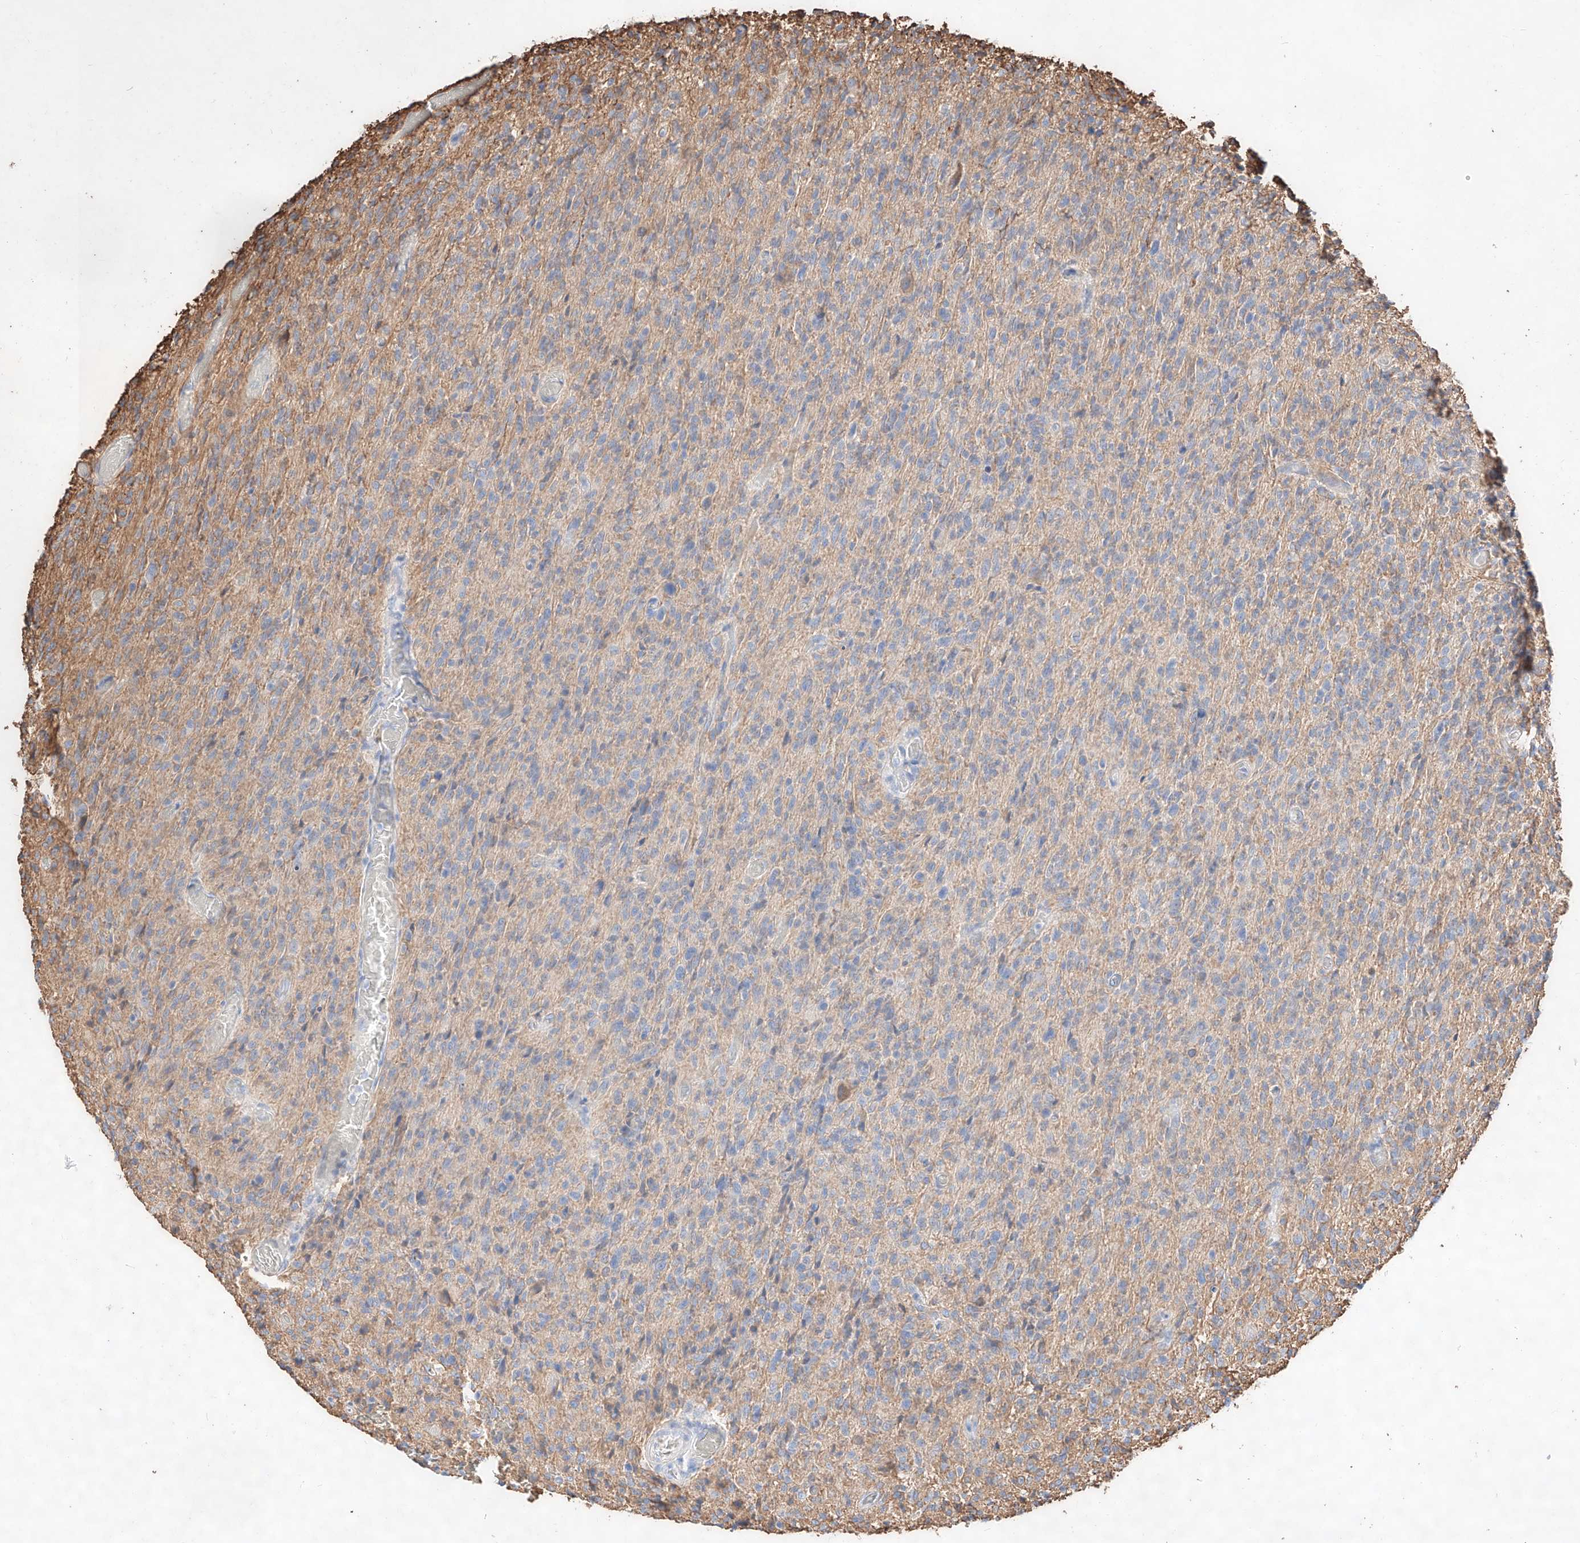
{"staining": {"intensity": "negative", "quantity": "none", "location": "none"}, "tissue": "glioma", "cell_type": "Tumor cells", "image_type": "cancer", "snomed": [{"axis": "morphology", "description": "Glioma, malignant, High grade"}, {"axis": "topography", "description": "Brain"}], "caption": "Tumor cells show no significant protein expression in glioma.", "gene": "ATP9B", "patient": {"sex": "female", "age": 57}}